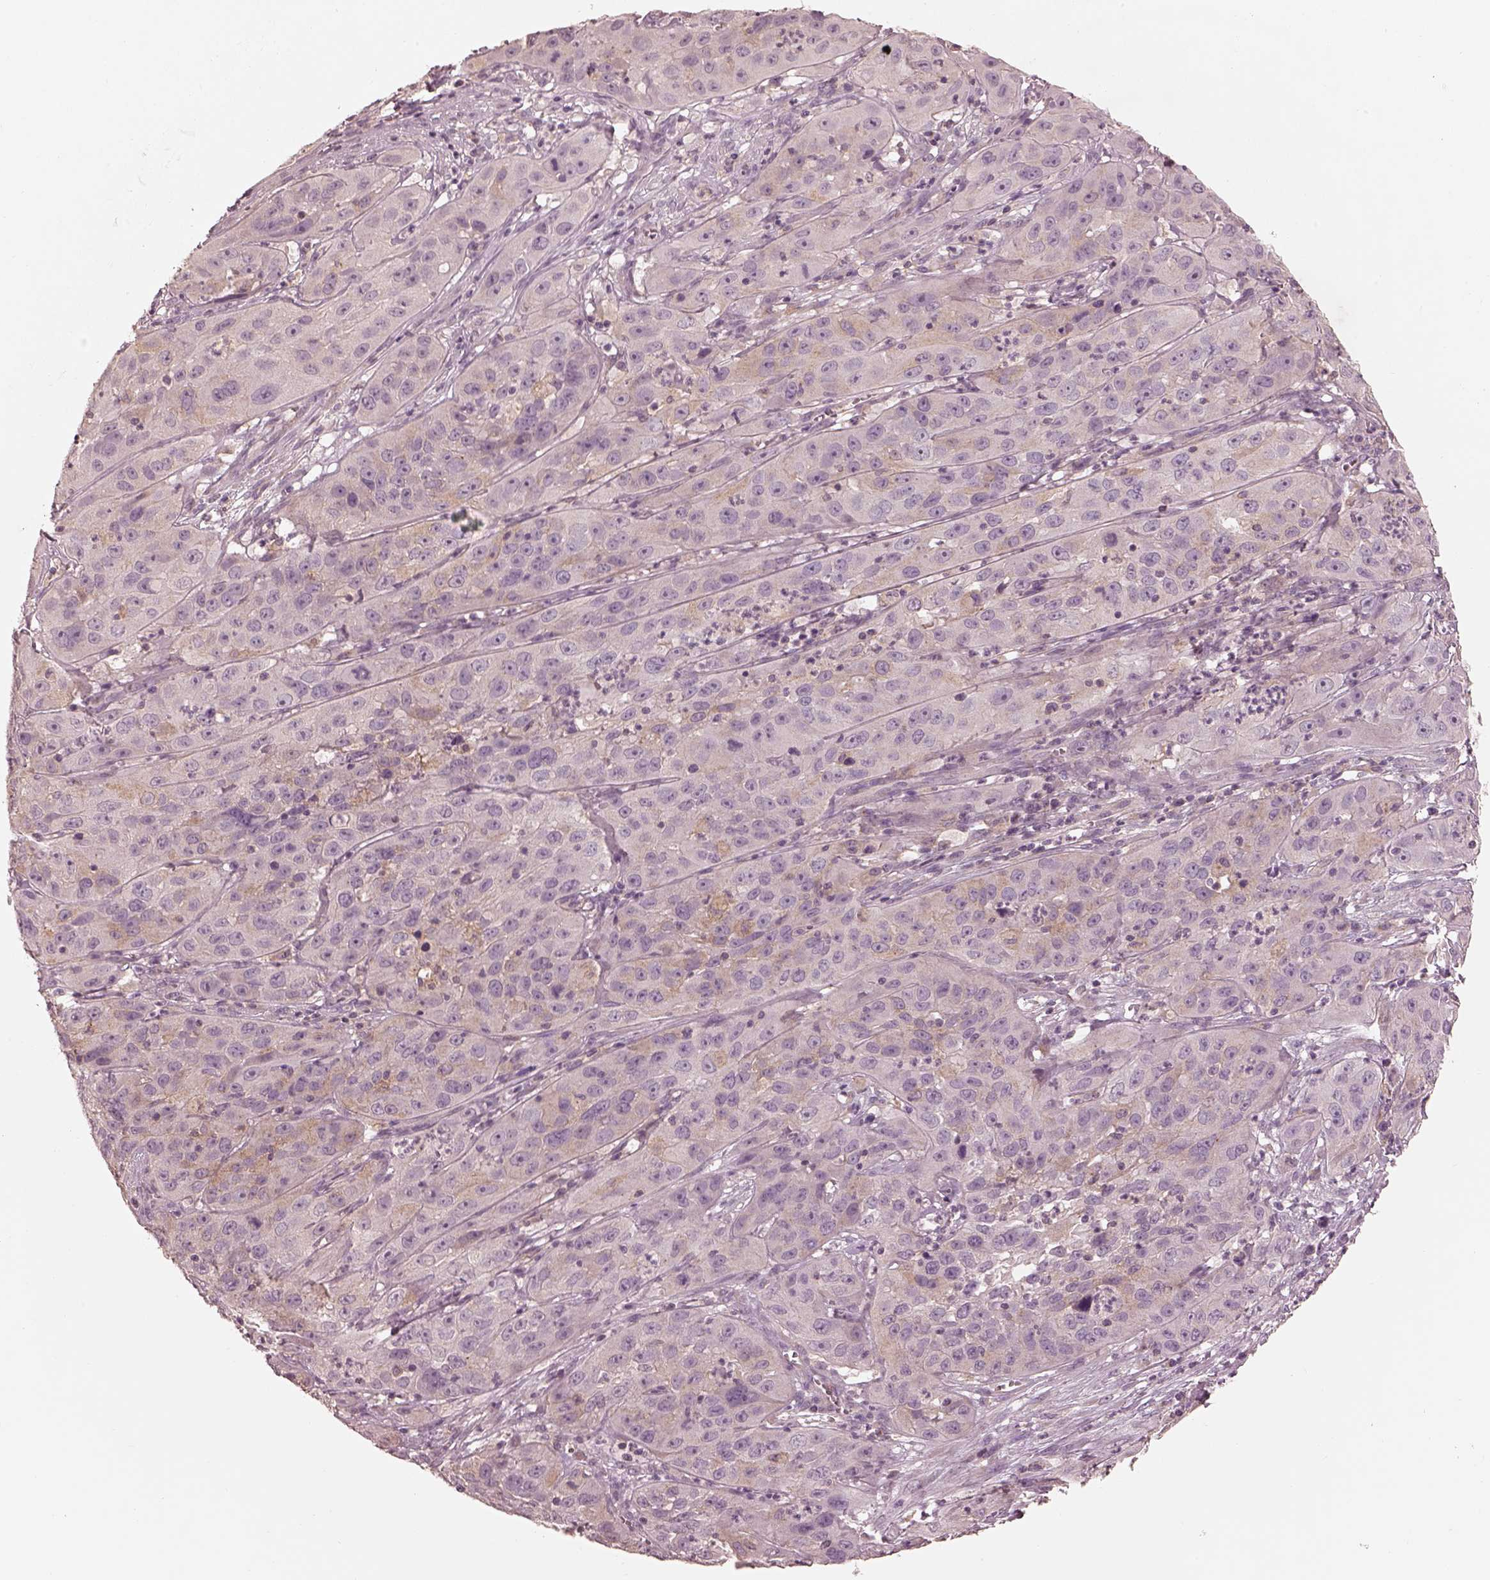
{"staining": {"intensity": "negative", "quantity": "none", "location": "none"}, "tissue": "cervical cancer", "cell_type": "Tumor cells", "image_type": "cancer", "snomed": [{"axis": "morphology", "description": "Squamous cell carcinoma, NOS"}, {"axis": "topography", "description": "Cervix"}], "caption": "Squamous cell carcinoma (cervical) stained for a protein using IHC demonstrates no positivity tumor cells.", "gene": "PRKACG", "patient": {"sex": "female", "age": 32}}